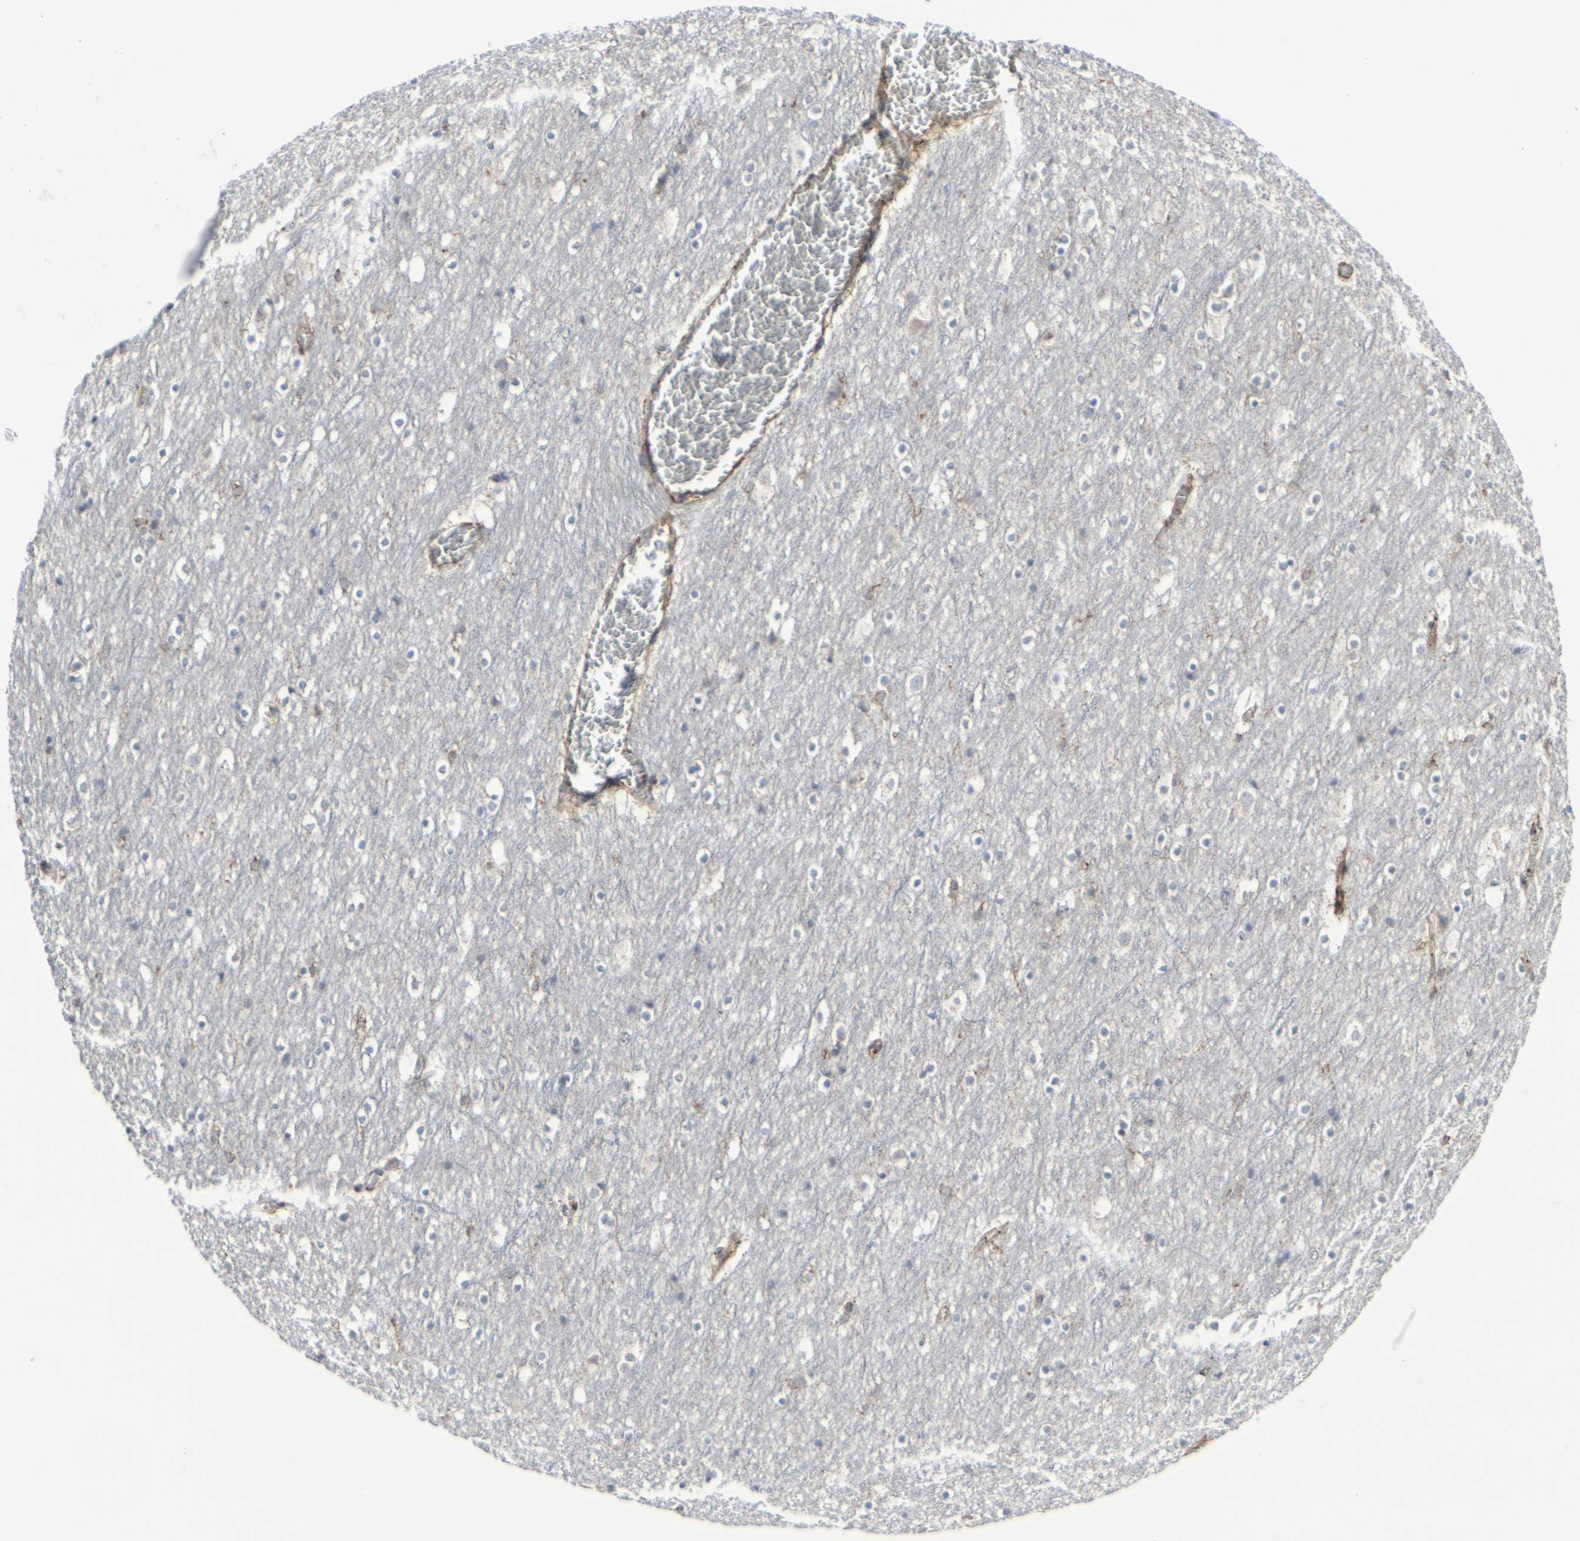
{"staining": {"intensity": "moderate", "quantity": "25%-75%", "location": "cytoplasmic/membranous"}, "tissue": "cerebral cortex", "cell_type": "Endothelial cells", "image_type": "normal", "snomed": [{"axis": "morphology", "description": "Normal tissue, NOS"}, {"axis": "topography", "description": "Cerebral cortex"}], "caption": "About 25%-75% of endothelial cells in benign cerebral cortex demonstrate moderate cytoplasmic/membranous protein expression as visualized by brown immunohistochemical staining.", "gene": "MYOF", "patient": {"sex": "male", "age": 45}}